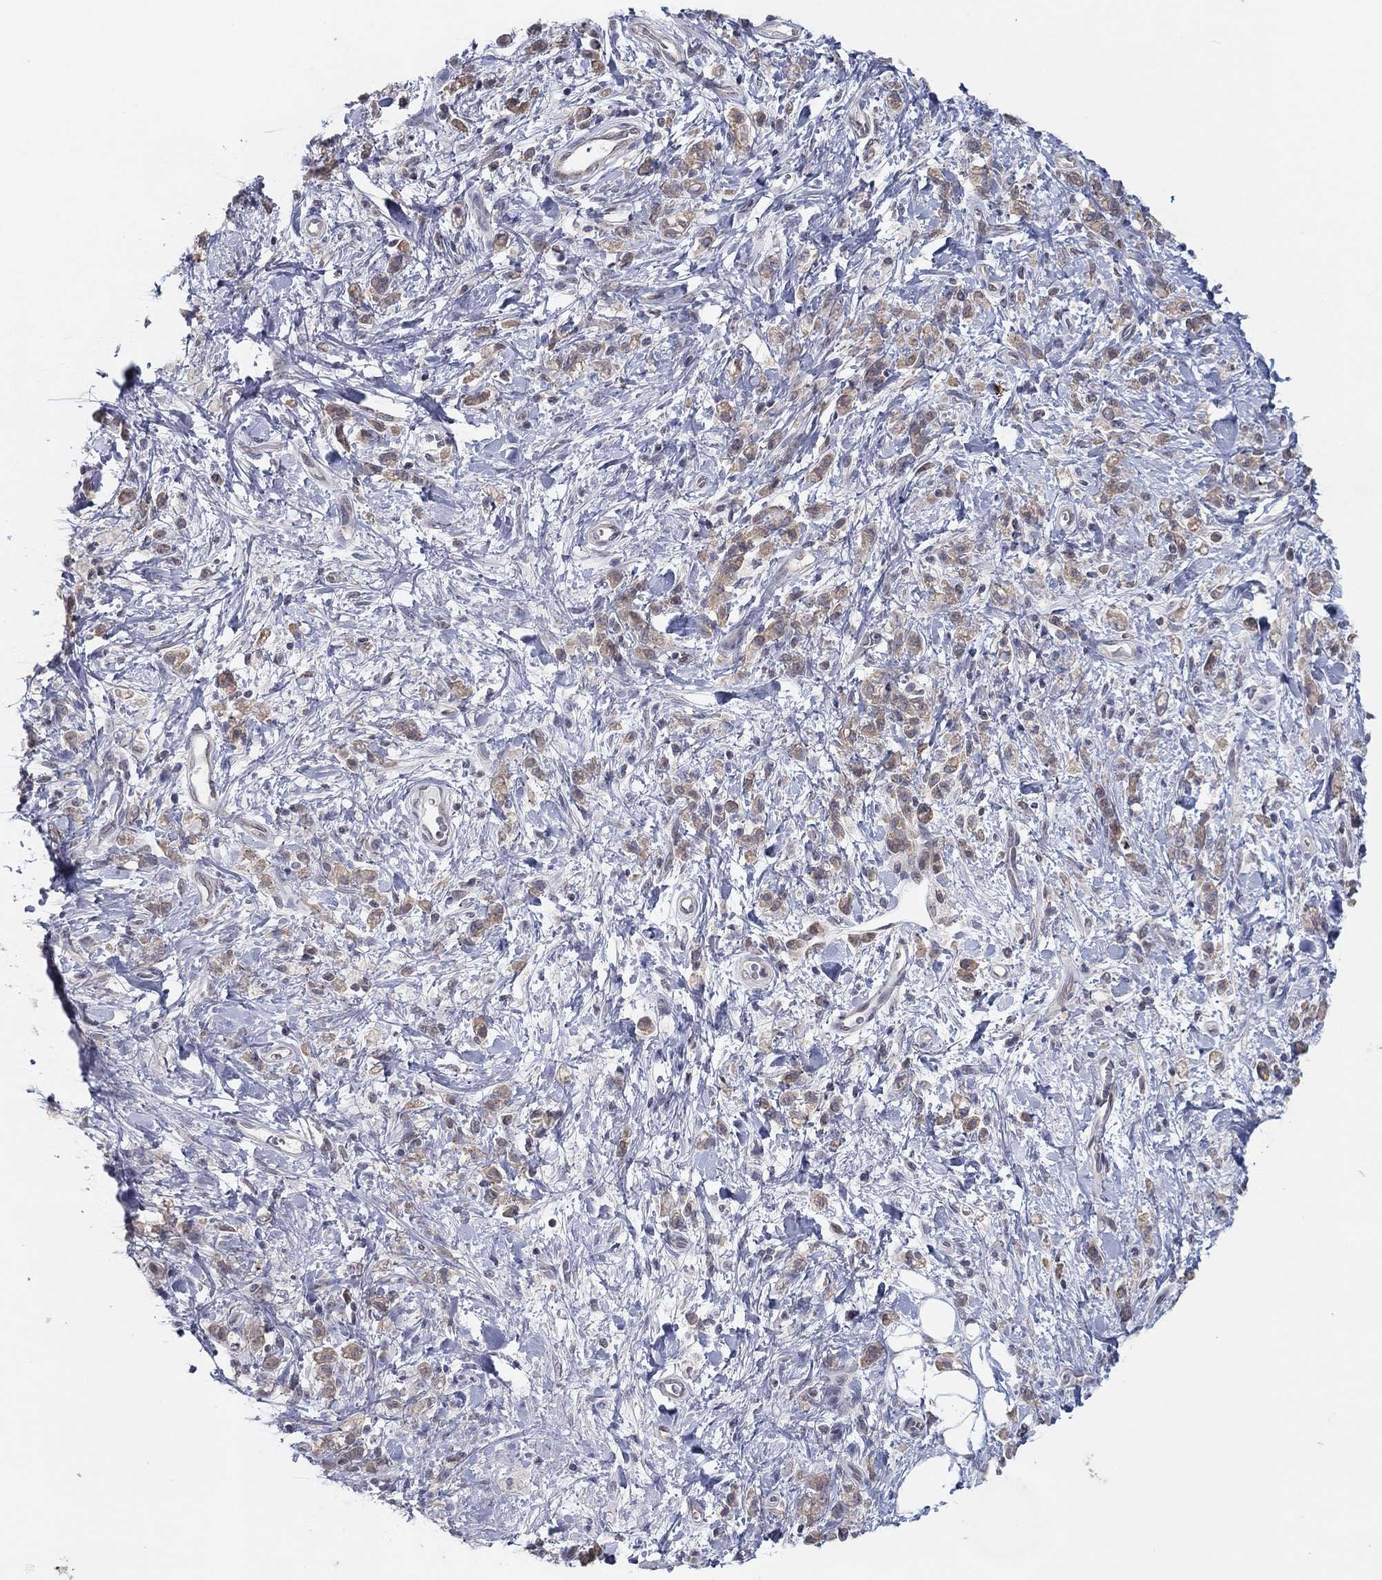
{"staining": {"intensity": "moderate", "quantity": "25%-75%", "location": "cytoplasmic/membranous"}, "tissue": "stomach cancer", "cell_type": "Tumor cells", "image_type": "cancer", "snomed": [{"axis": "morphology", "description": "Adenocarcinoma, NOS"}, {"axis": "topography", "description": "Stomach"}], "caption": "This micrograph demonstrates immunohistochemistry staining of human stomach cancer, with medium moderate cytoplasmic/membranous expression in about 25%-75% of tumor cells.", "gene": "SLC22A2", "patient": {"sex": "male", "age": 77}}